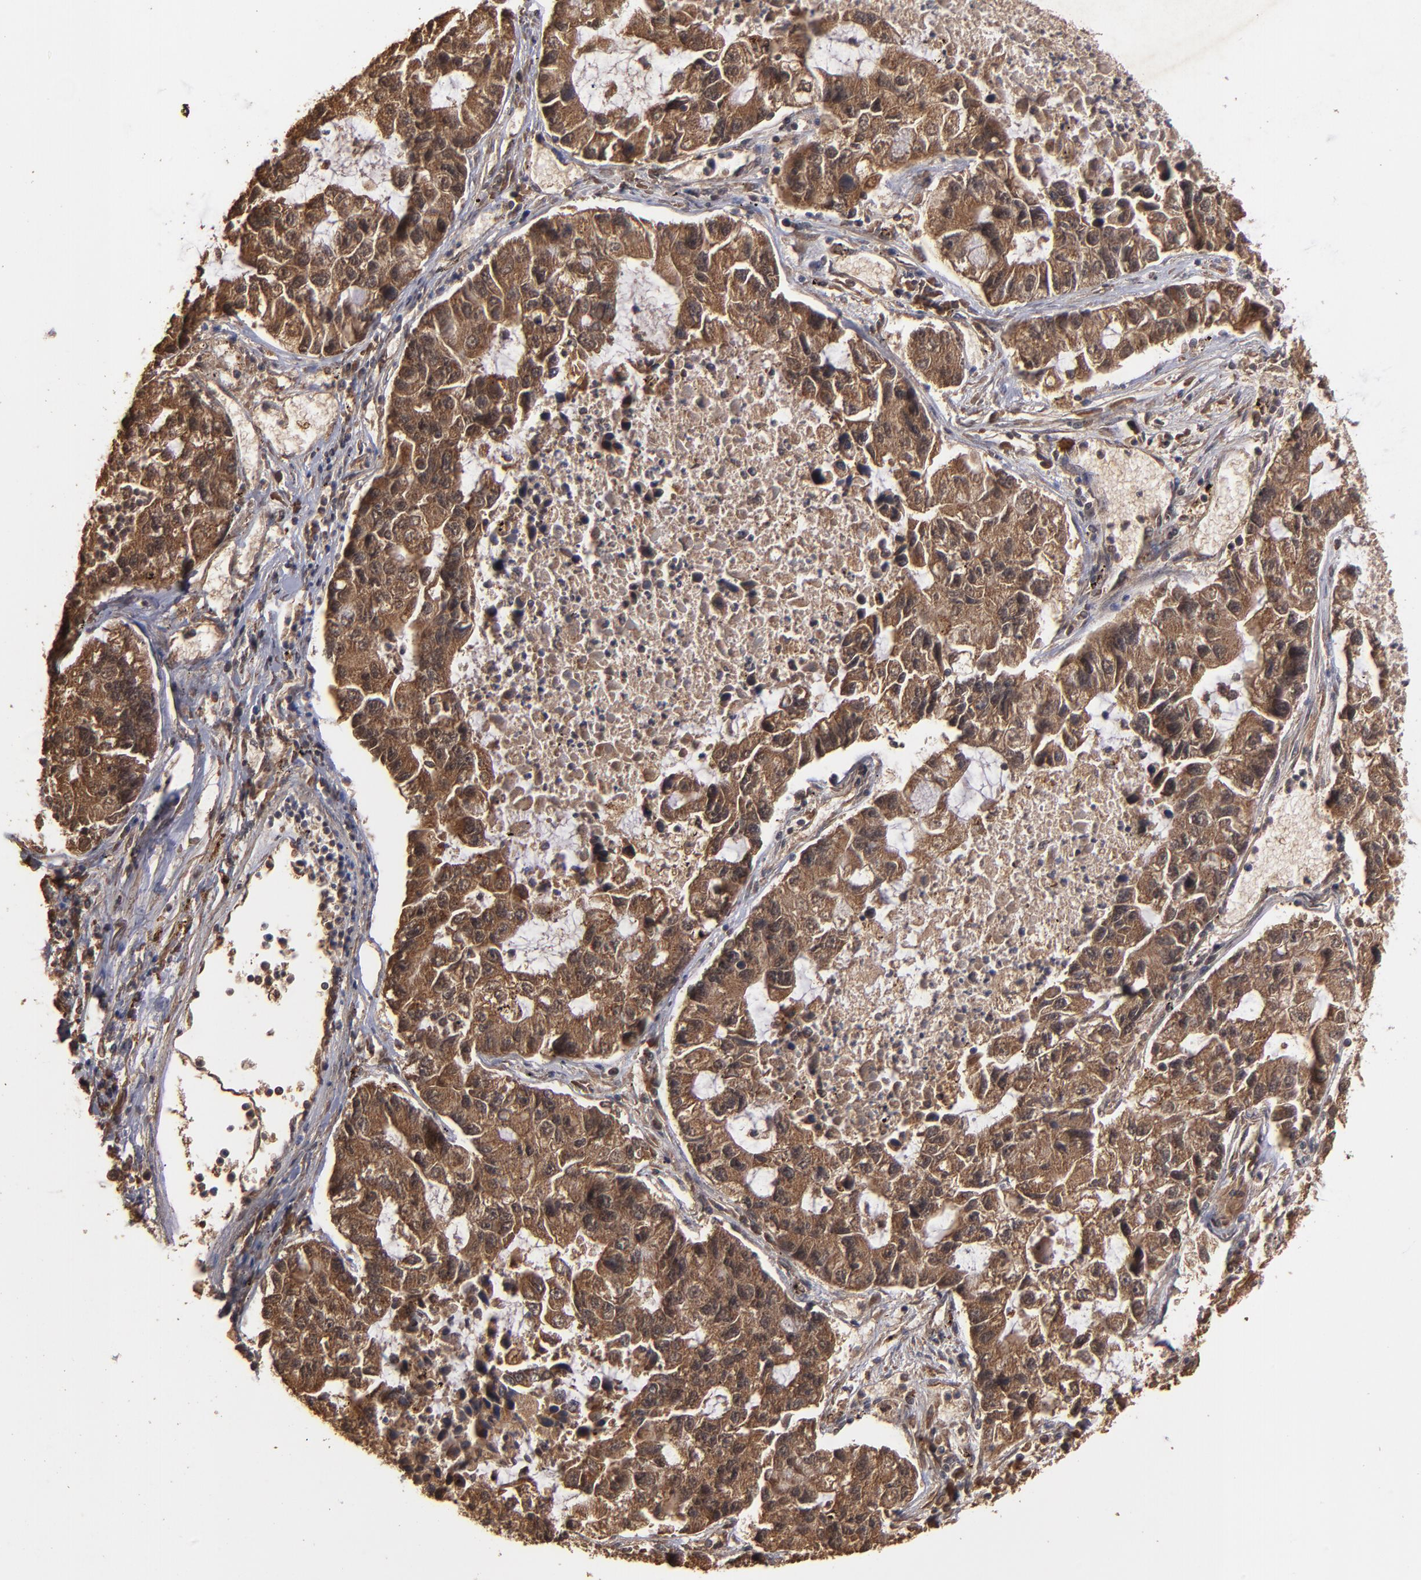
{"staining": {"intensity": "strong", "quantity": ">75%", "location": "cytoplasmic/membranous"}, "tissue": "lung cancer", "cell_type": "Tumor cells", "image_type": "cancer", "snomed": [{"axis": "morphology", "description": "Adenocarcinoma, NOS"}, {"axis": "topography", "description": "Lung"}], "caption": "Immunohistochemistry (IHC) of human lung cancer (adenocarcinoma) demonstrates high levels of strong cytoplasmic/membranous expression in approximately >75% of tumor cells.", "gene": "TENM1", "patient": {"sex": "female", "age": 51}}